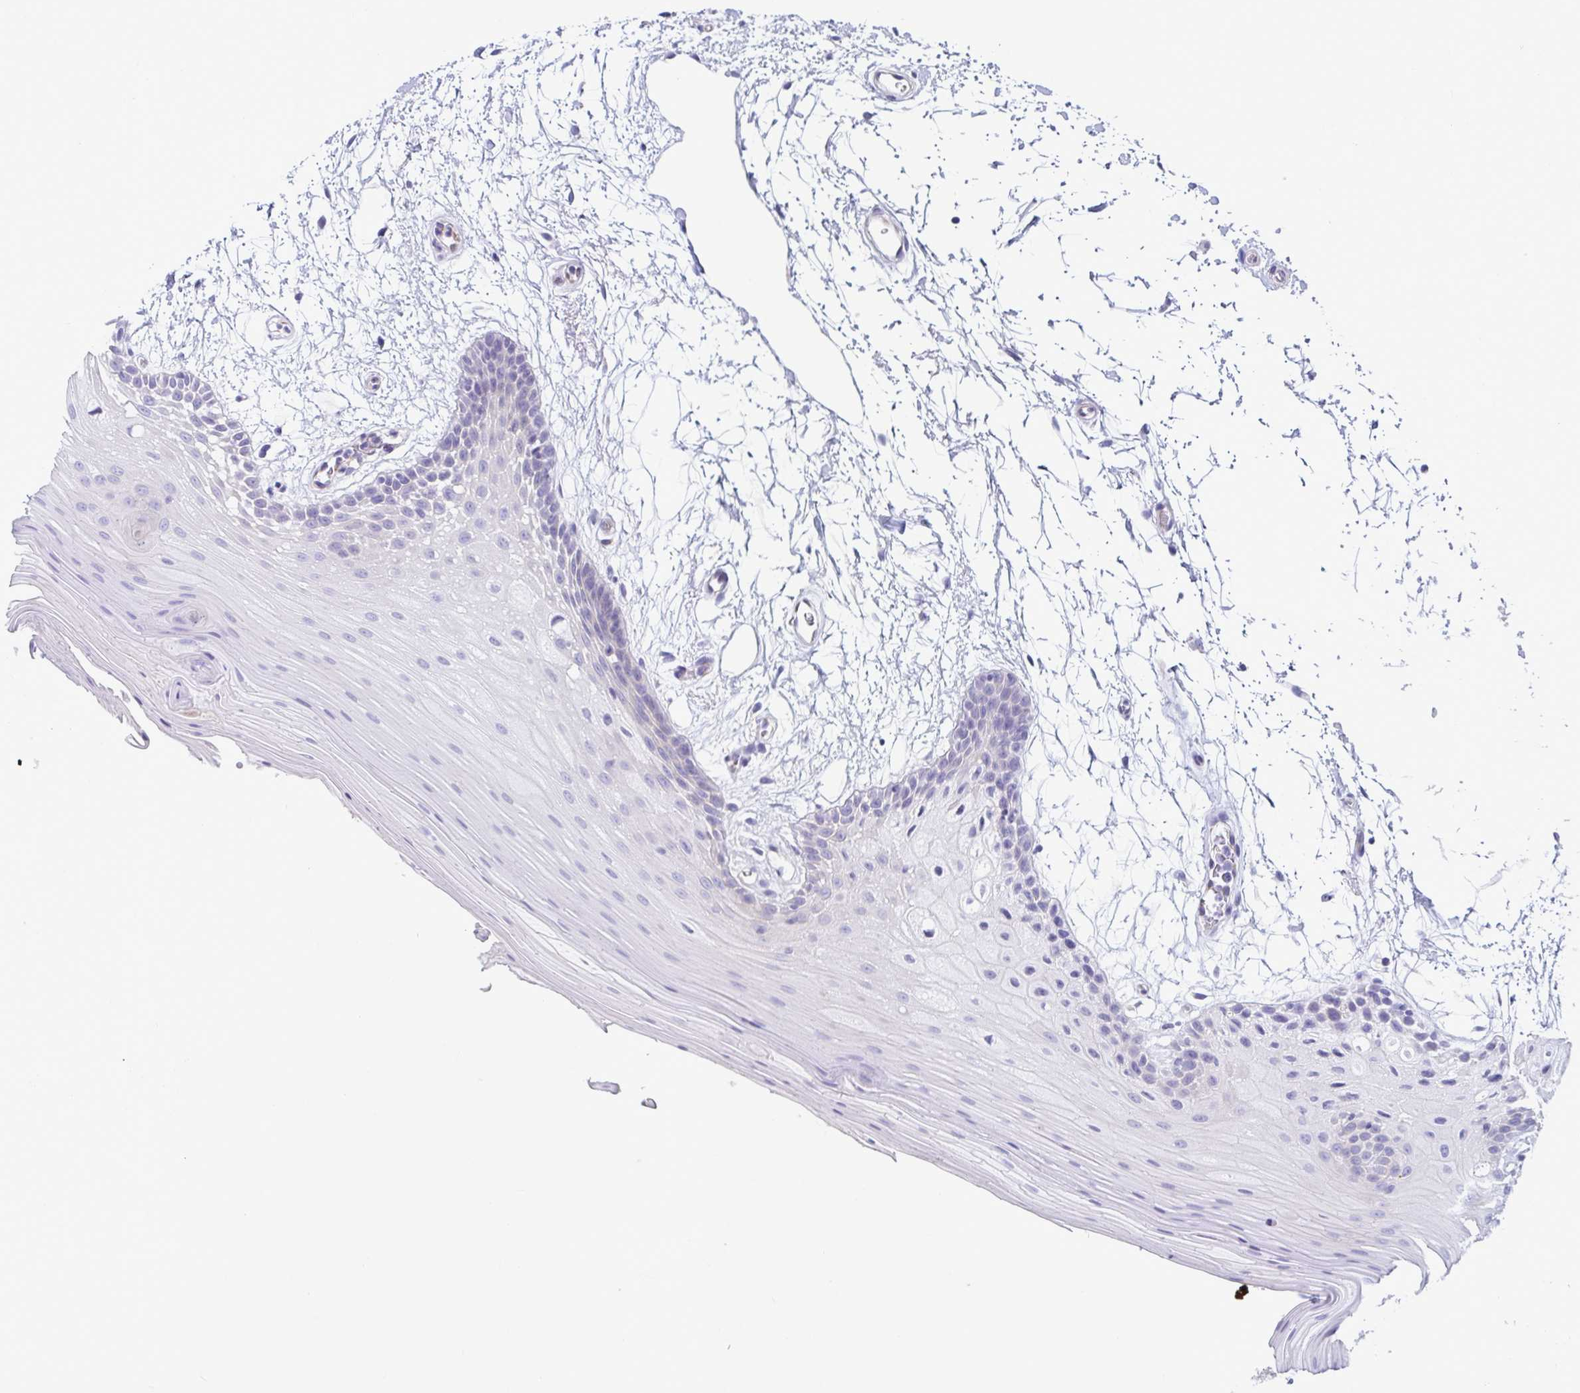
{"staining": {"intensity": "negative", "quantity": "none", "location": "none"}, "tissue": "oral mucosa", "cell_type": "Squamous epithelial cells", "image_type": "normal", "snomed": [{"axis": "morphology", "description": "Normal tissue, NOS"}, {"axis": "morphology", "description": "Squamous cell carcinoma, NOS"}, {"axis": "topography", "description": "Oral tissue"}, {"axis": "topography", "description": "Tounge, NOS"}, {"axis": "topography", "description": "Head-Neck"}], "caption": "This is an IHC micrograph of unremarkable human oral mucosa. There is no positivity in squamous epithelial cells.", "gene": "TNNI2", "patient": {"sex": "male", "age": 62}}